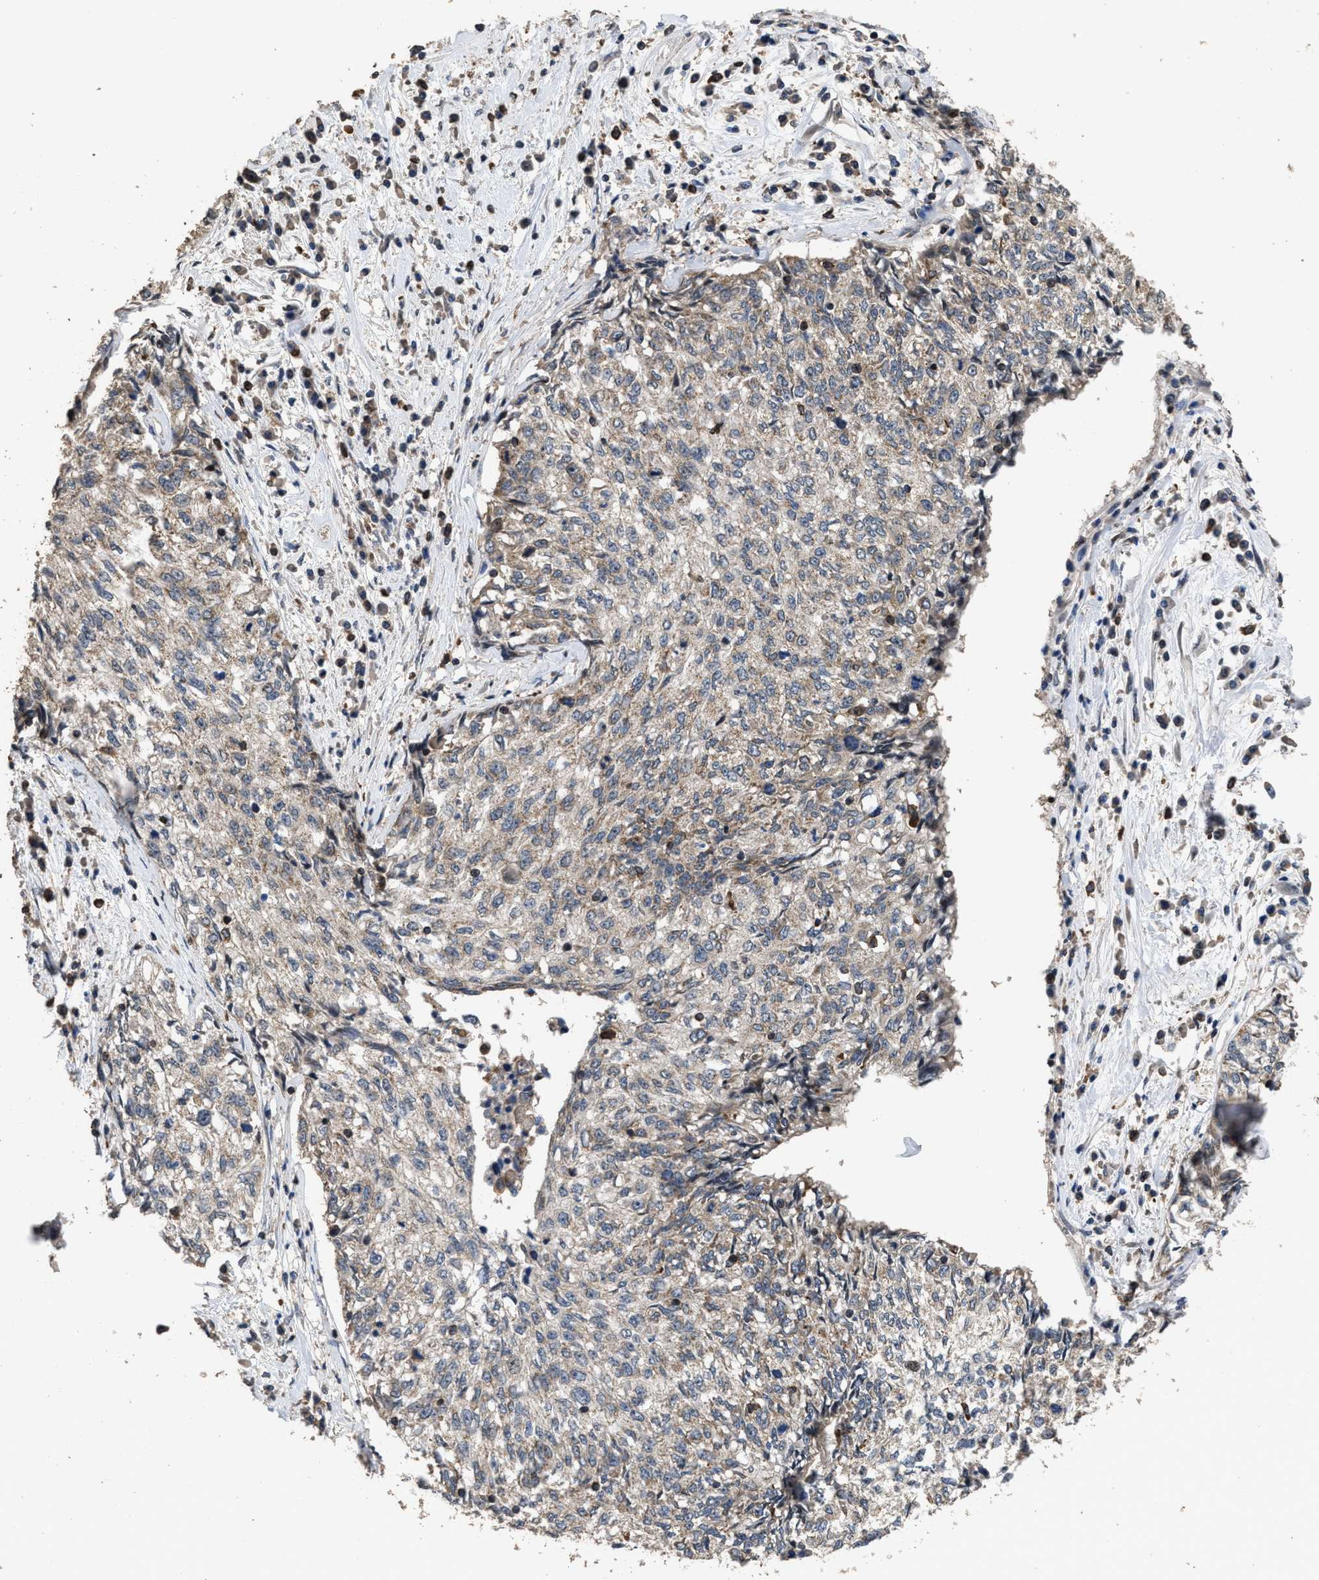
{"staining": {"intensity": "weak", "quantity": "25%-75%", "location": "cytoplasmic/membranous"}, "tissue": "cervical cancer", "cell_type": "Tumor cells", "image_type": "cancer", "snomed": [{"axis": "morphology", "description": "Squamous cell carcinoma, NOS"}, {"axis": "topography", "description": "Cervix"}], "caption": "High-magnification brightfield microscopy of cervical cancer stained with DAB (3,3'-diaminobenzidine) (brown) and counterstained with hematoxylin (blue). tumor cells exhibit weak cytoplasmic/membranous positivity is seen in about25%-75% of cells.", "gene": "TDRKH", "patient": {"sex": "female", "age": 57}}